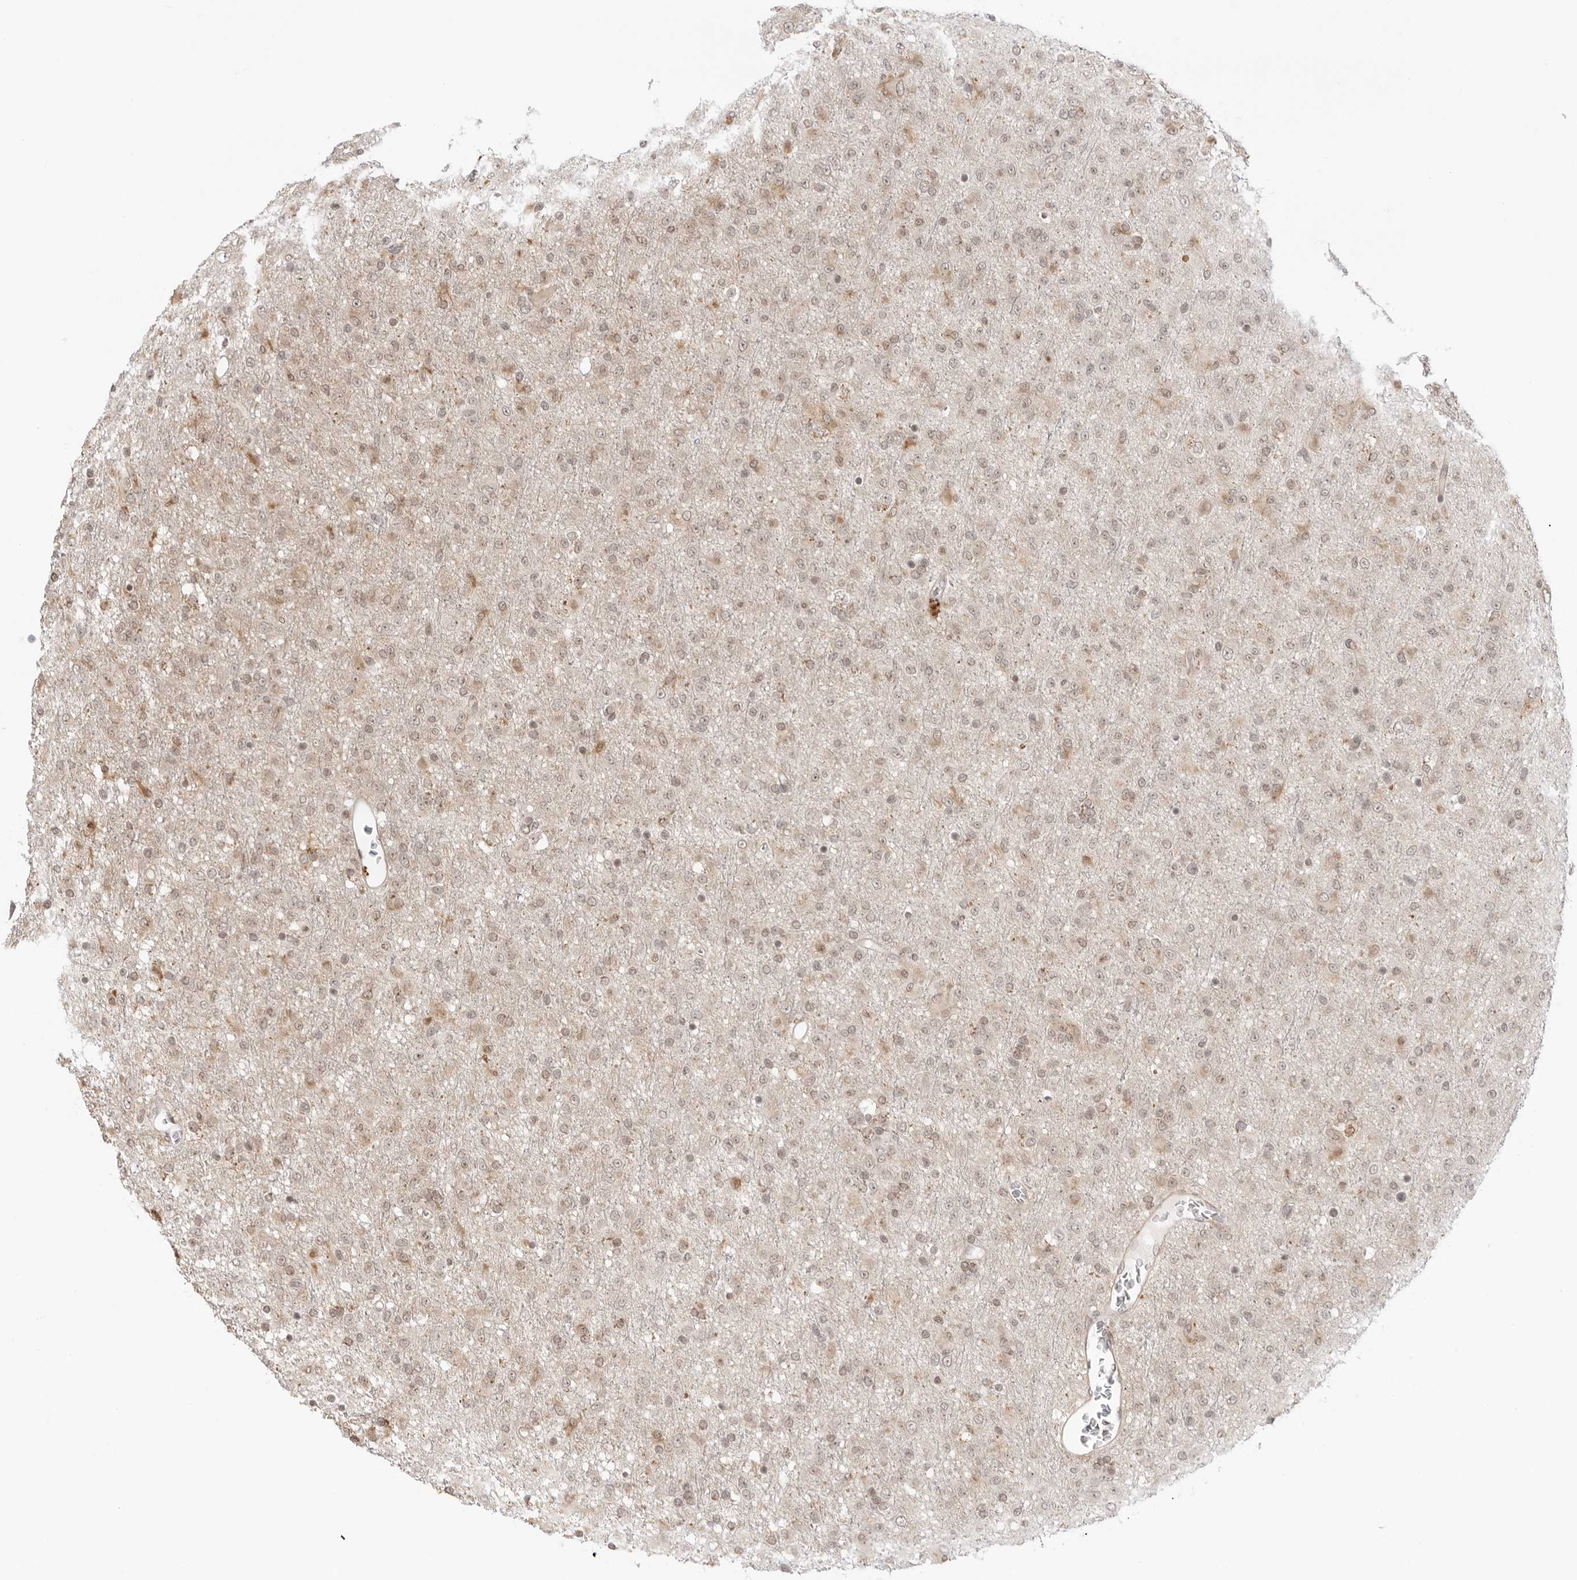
{"staining": {"intensity": "weak", "quantity": "25%-75%", "location": "cytoplasmic/membranous"}, "tissue": "glioma", "cell_type": "Tumor cells", "image_type": "cancer", "snomed": [{"axis": "morphology", "description": "Glioma, malignant, Low grade"}, {"axis": "topography", "description": "Brain"}], "caption": "Malignant glioma (low-grade) stained for a protein shows weak cytoplasmic/membranous positivity in tumor cells.", "gene": "PRRC2C", "patient": {"sex": "male", "age": 65}}